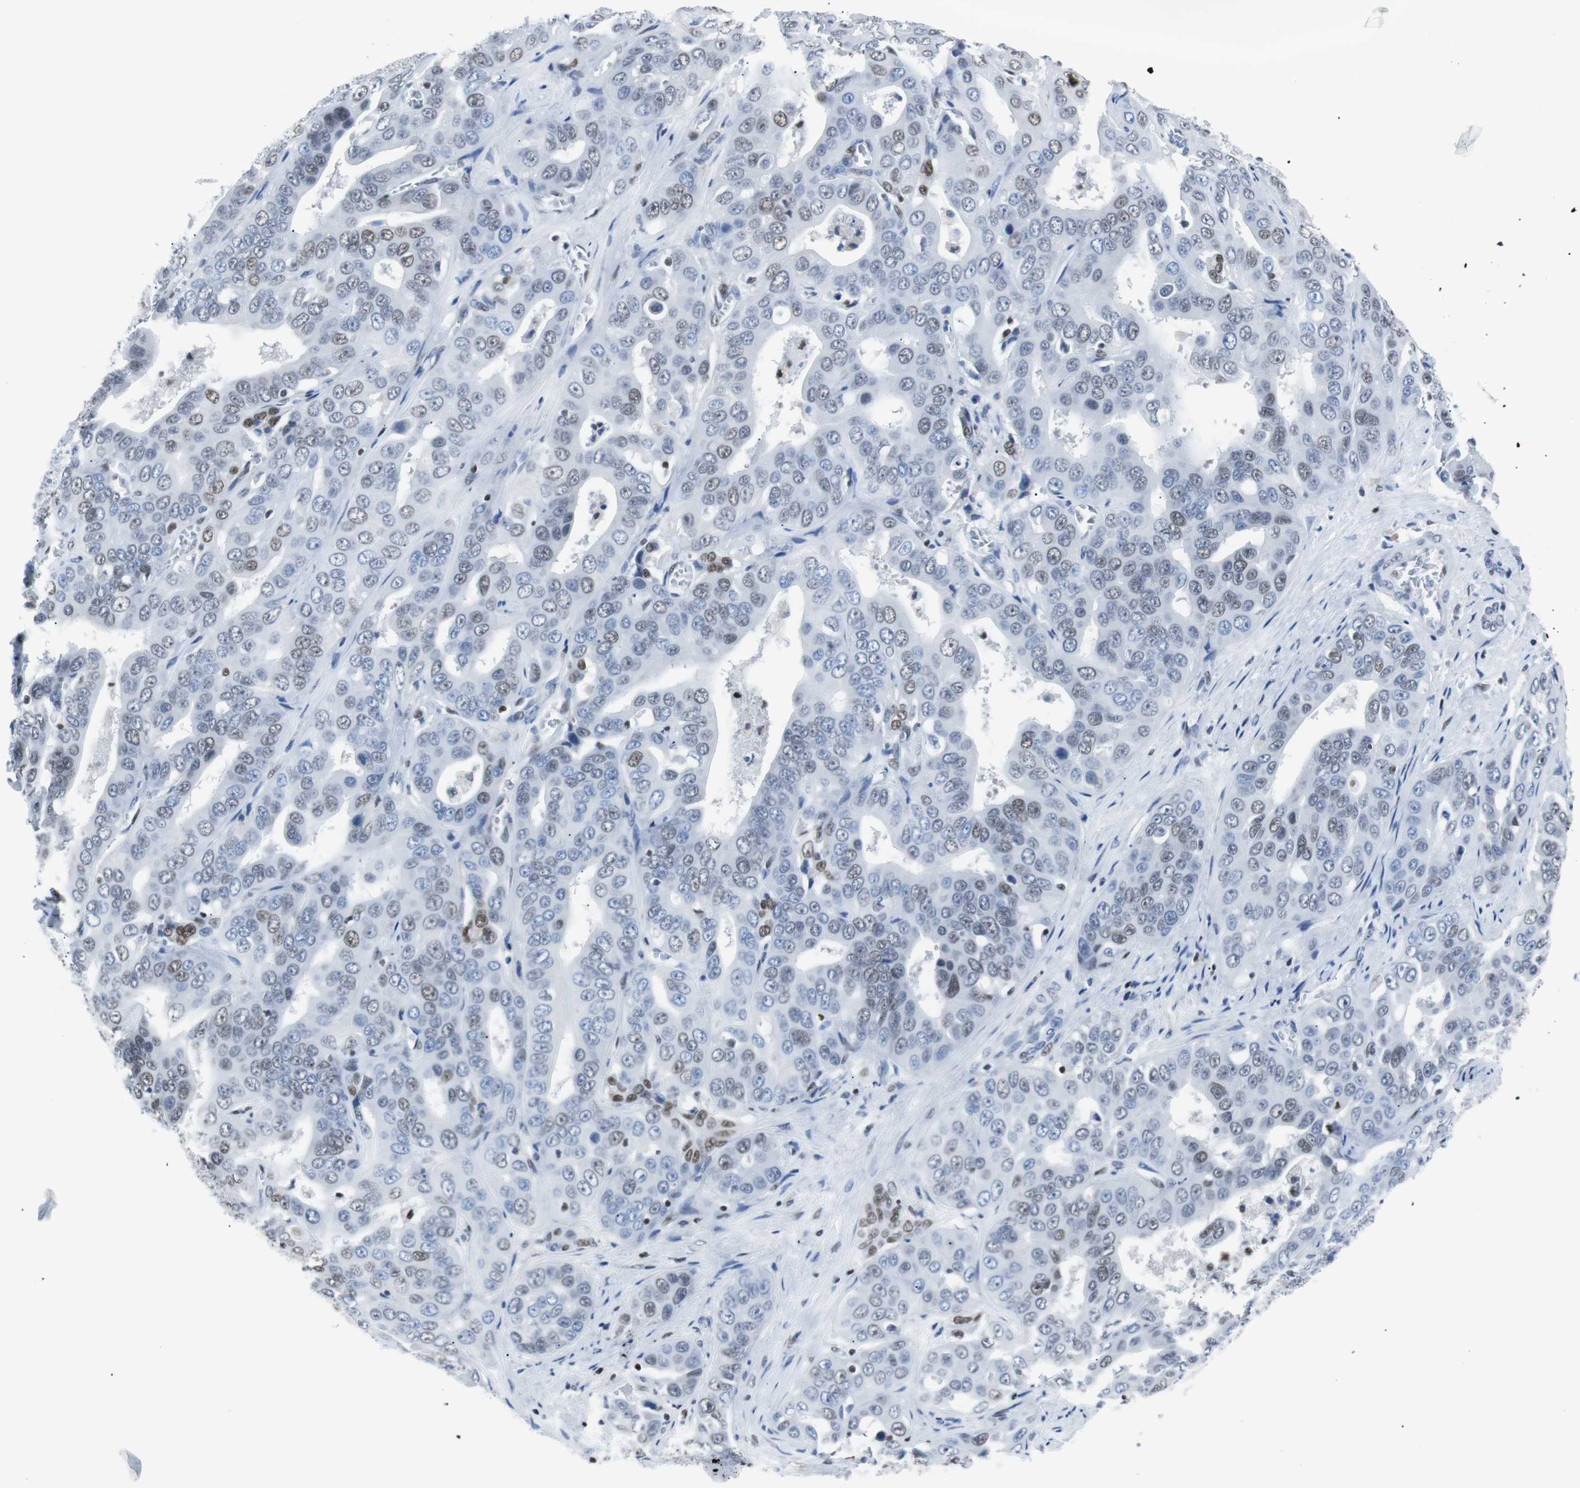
{"staining": {"intensity": "weak", "quantity": "25%-75%", "location": "nuclear"}, "tissue": "liver cancer", "cell_type": "Tumor cells", "image_type": "cancer", "snomed": [{"axis": "morphology", "description": "Cholangiocarcinoma"}, {"axis": "topography", "description": "Liver"}], "caption": "Immunohistochemical staining of liver cholangiocarcinoma reveals low levels of weak nuclear expression in about 25%-75% of tumor cells.", "gene": "JUN", "patient": {"sex": "female", "age": 52}}